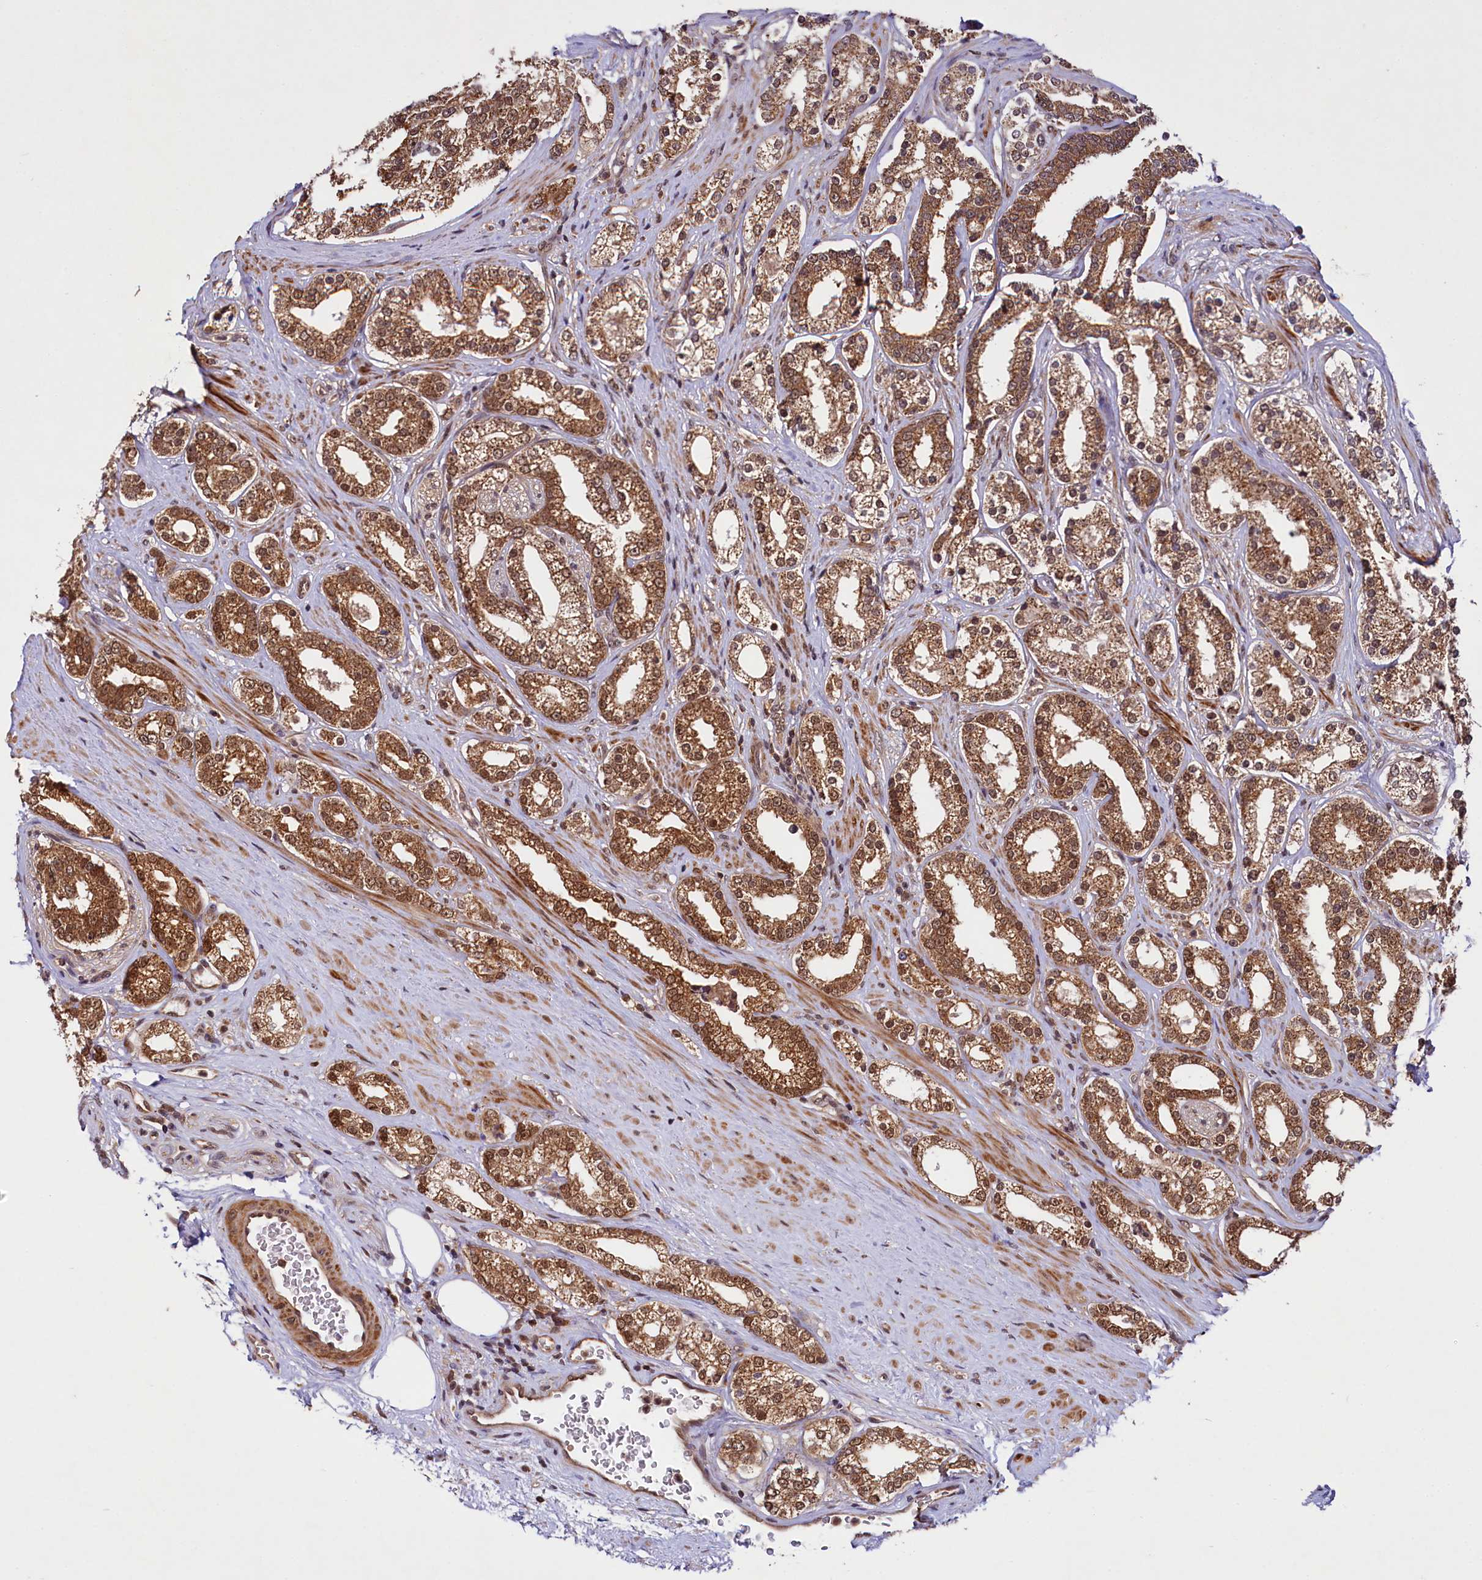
{"staining": {"intensity": "strong", "quantity": ">75%", "location": "cytoplasmic/membranous,nuclear"}, "tissue": "prostate cancer", "cell_type": "Tumor cells", "image_type": "cancer", "snomed": [{"axis": "morphology", "description": "Normal tissue, NOS"}, {"axis": "morphology", "description": "Adenocarcinoma, High grade"}, {"axis": "topography", "description": "Prostate"}], "caption": "There is high levels of strong cytoplasmic/membranous and nuclear expression in tumor cells of prostate cancer (high-grade adenocarcinoma), as demonstrated by immunohistochemical staining (brown color).", "gene": "UBE3A", "patient": {"sex": "male", "age": 83}}